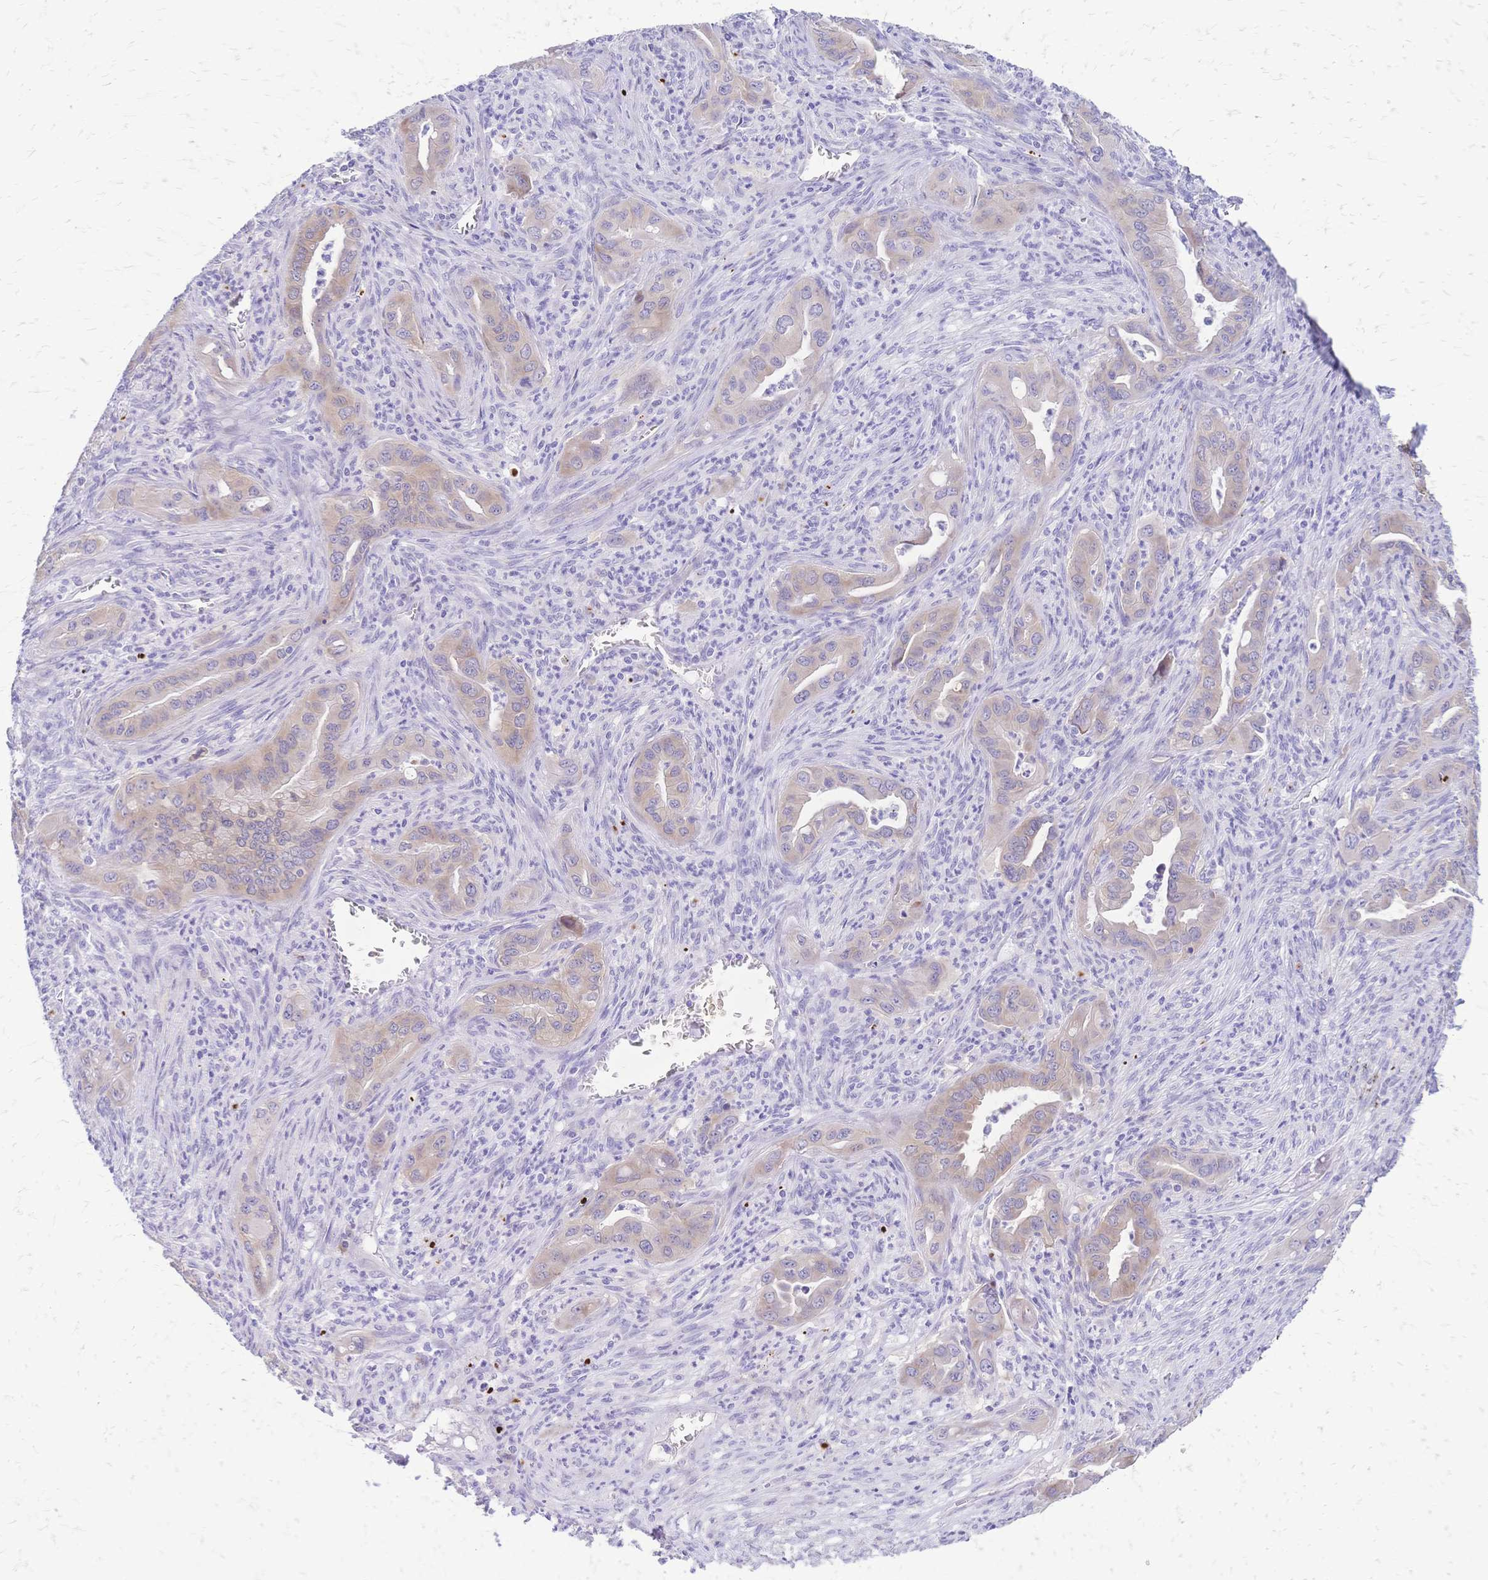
{"staining": {"intensity": "moderate", "quantity": "25%-75%", "location": "cytoplasmic/membranous"}, "tissue": "lung cancer", "cell_type": "Tumor cells", "image_type": "cancer", "snomed": [{"axis": "morphology", "description": "Adenocarcinoma, NOS"}, {"axis": "topography", "description": "Lung"}], "caption": "Immunohistochemistry (IHC) histopathology image of lung cancer stained for a protein (brown), which displays medium levels of moderate cytoplasmic/membranous positivity in about 25%-75% of tumor cells.", "gene": "GRB7", "patient": {"sex": "male", "age": 65}}